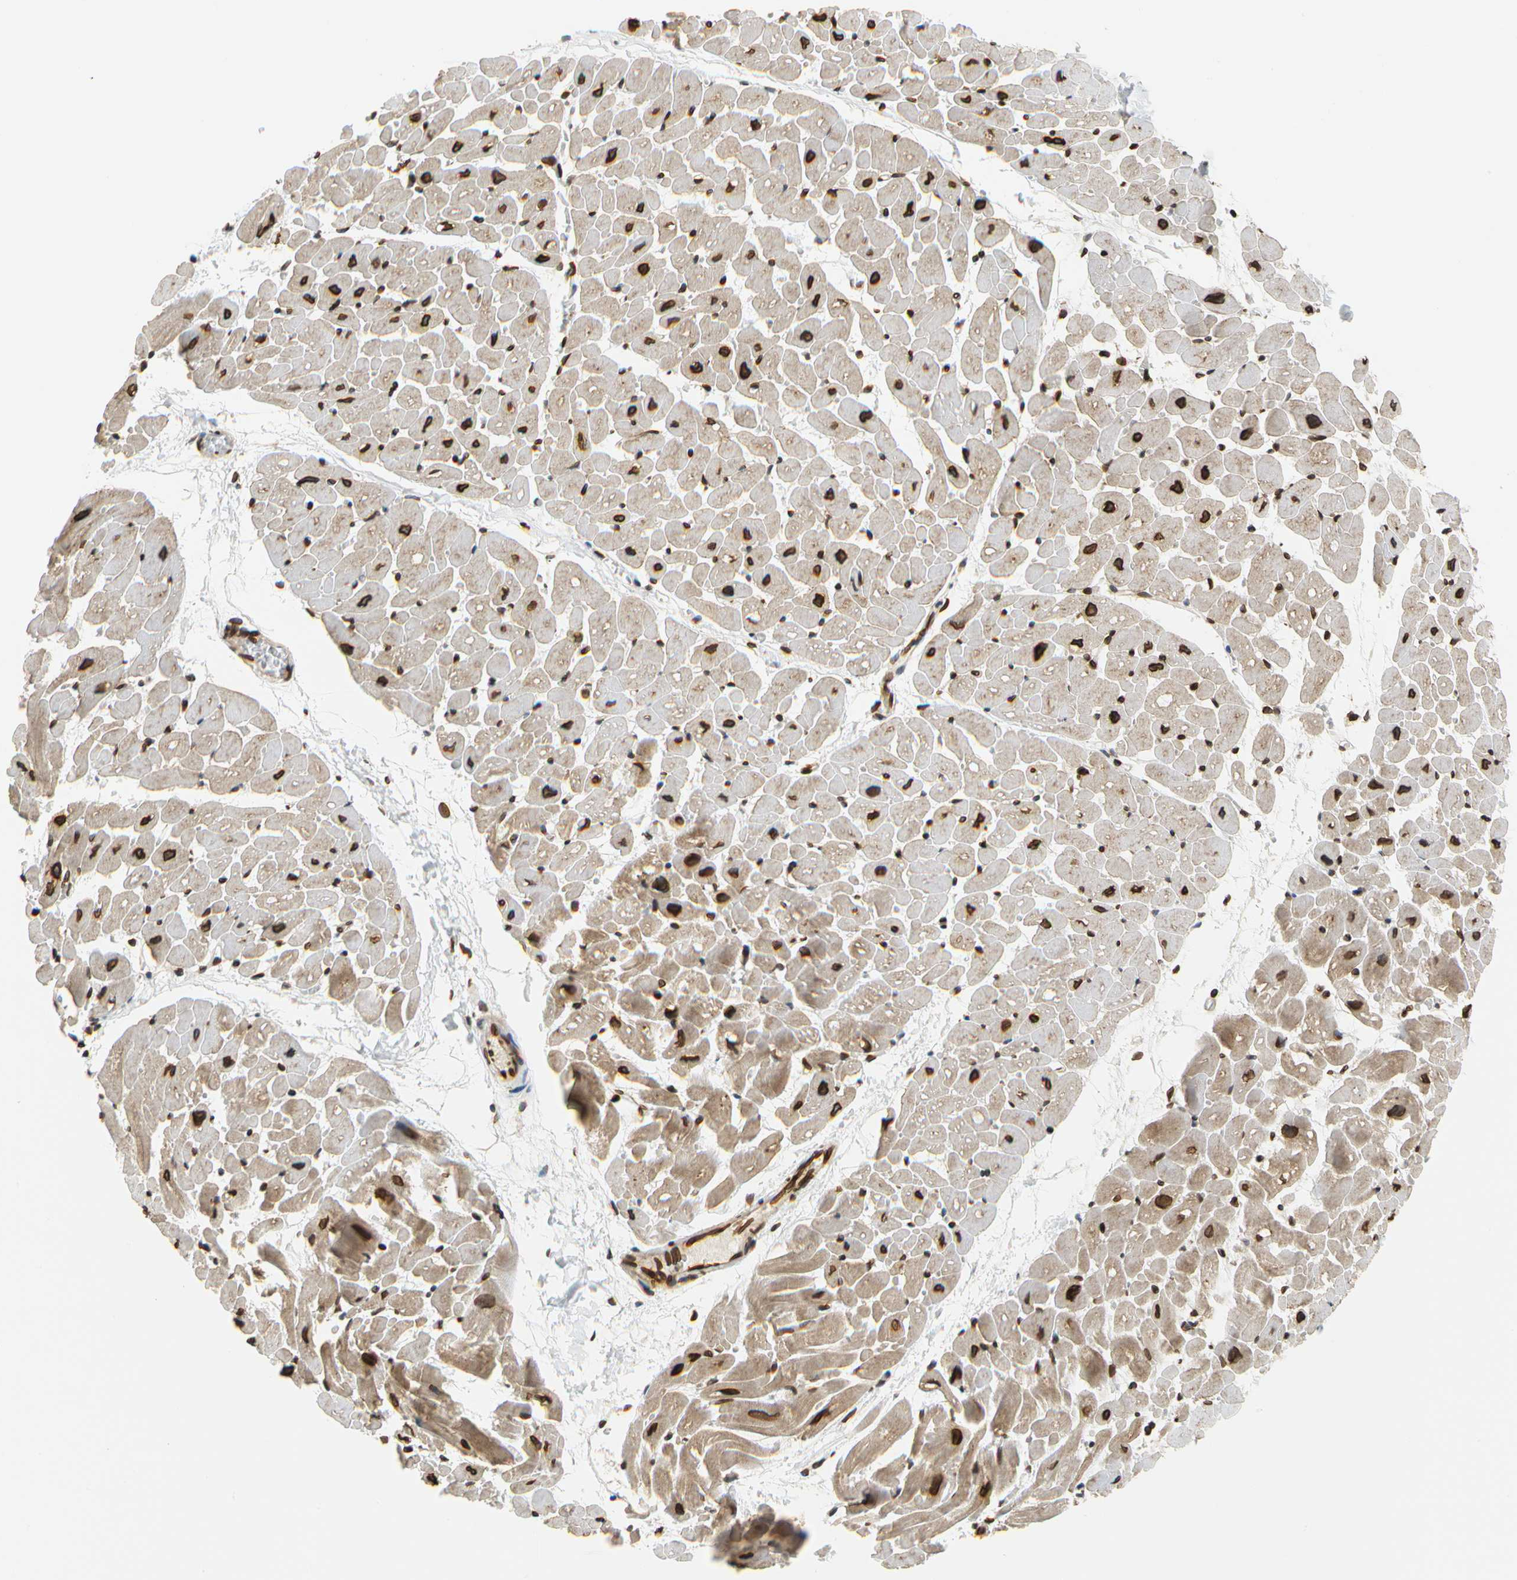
{"staining": {"intensity": "strong", "quantity": ">75%", "location": "cytoplasmic/membranous,nuclear"}, "tissue": "heart muscle", "cell_type": "Cardiomyocytes", "image_type": "normal", "snomed": [{"axis": "morphology", "description": "Normal tissue, NOS"}, {"axis": "topography", "description": "Heart"}], "caption": "IHC (DAB) staining of benign heart muscle reveals strong cytoplasmic/membranous,nuclear protein staining in approximately >75% of cardiomyocytes.", "gene": "SUN1", "patient": {"sex": "male", "age": 45}}